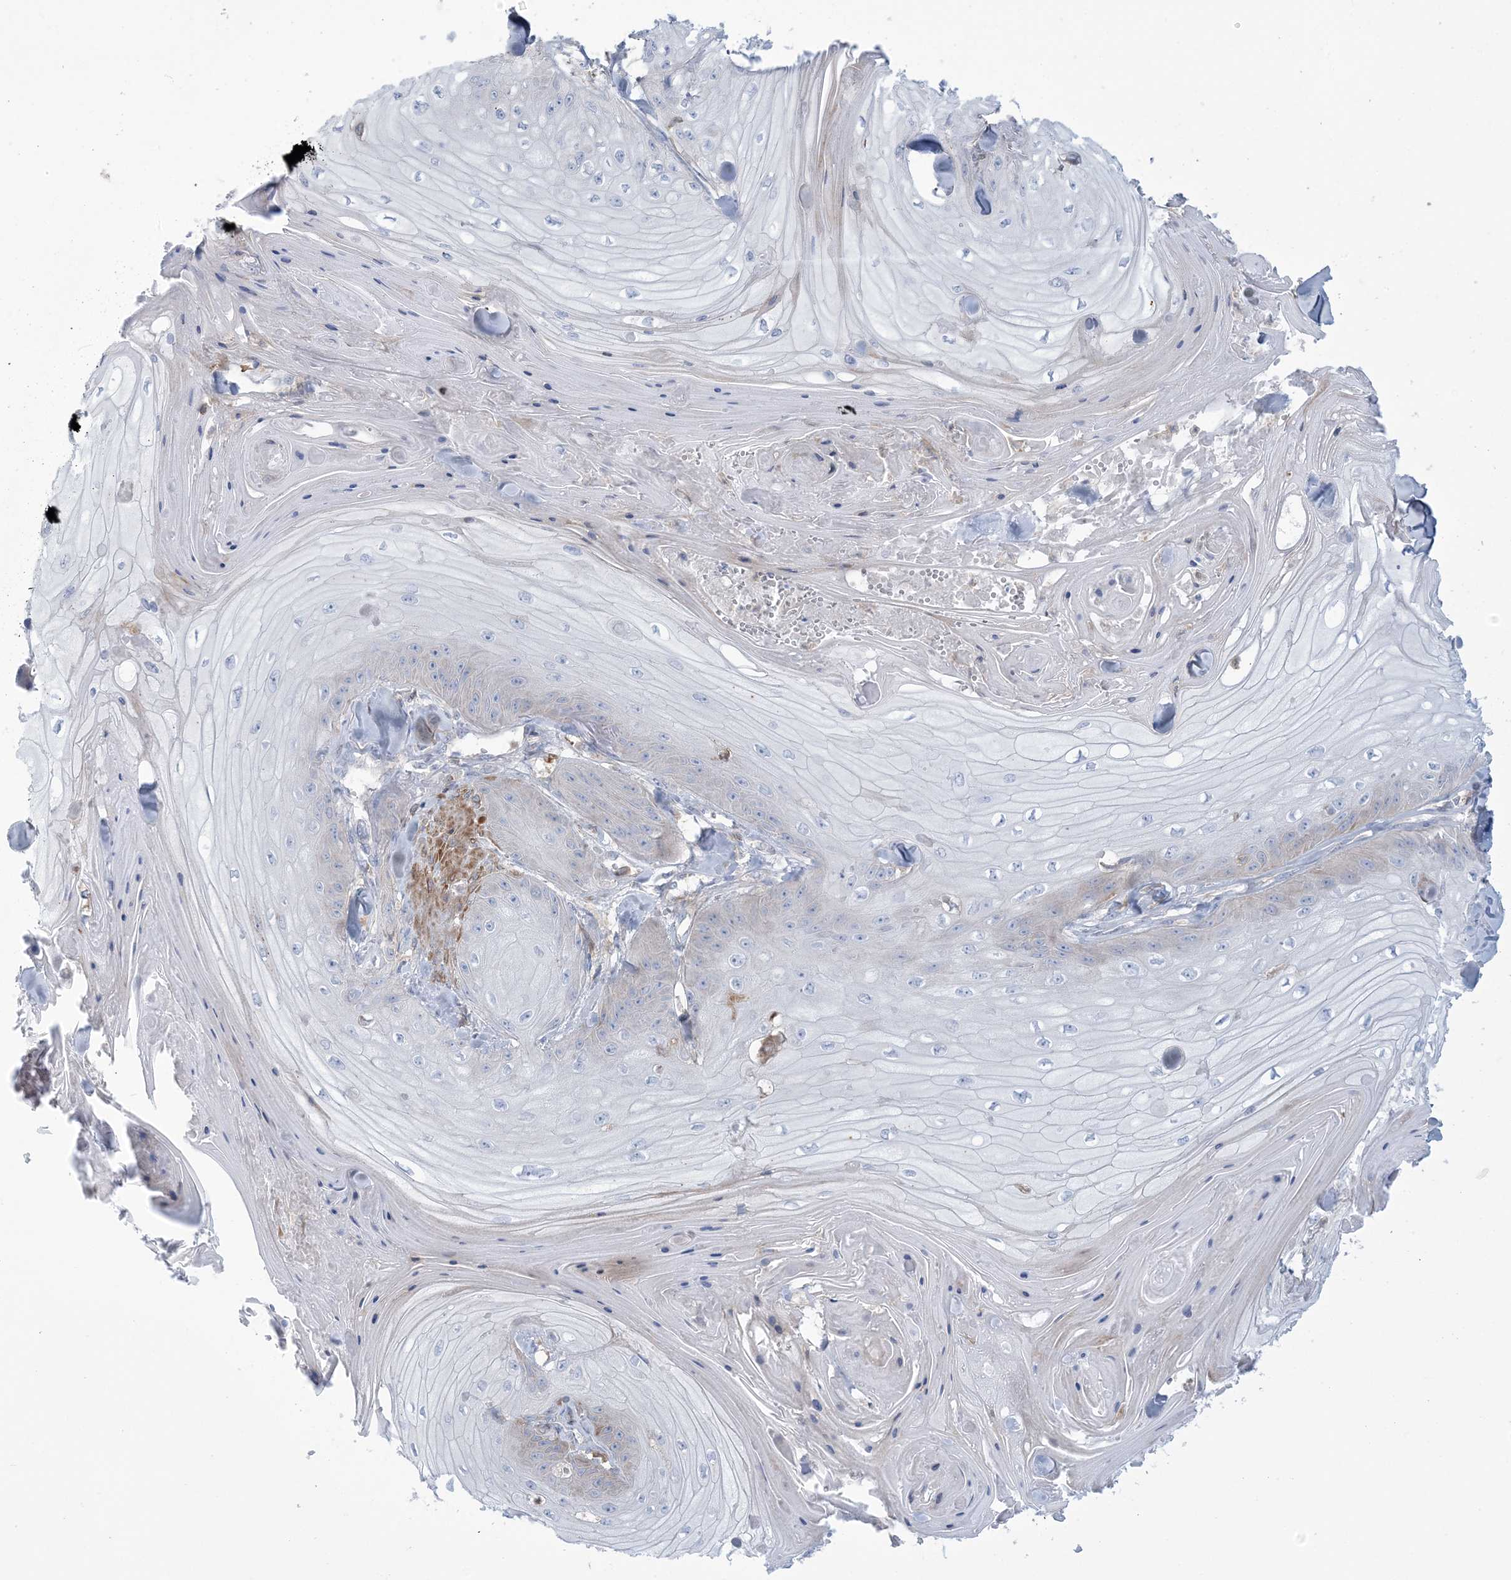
{"staining": {"intensity": "negative", "quantity": "none", "location": "none"}, "tissue": "skin cancer", "cell_type": "Tumor cells", "image_type": "cancer", "snomed": [{"axis": "morphology", "description": "Squamous cell carcinoma, NOS"}, {"axis": "topography", "description": "Skin"}], "caption": "Human squamous cell carcinoma (skin) stained for a protein using immunohistochemistry (IHC) reveals no expression in tumor cells.", "gene": "ARHGAP30", "patient": {"sex": "male", "age": 74}}